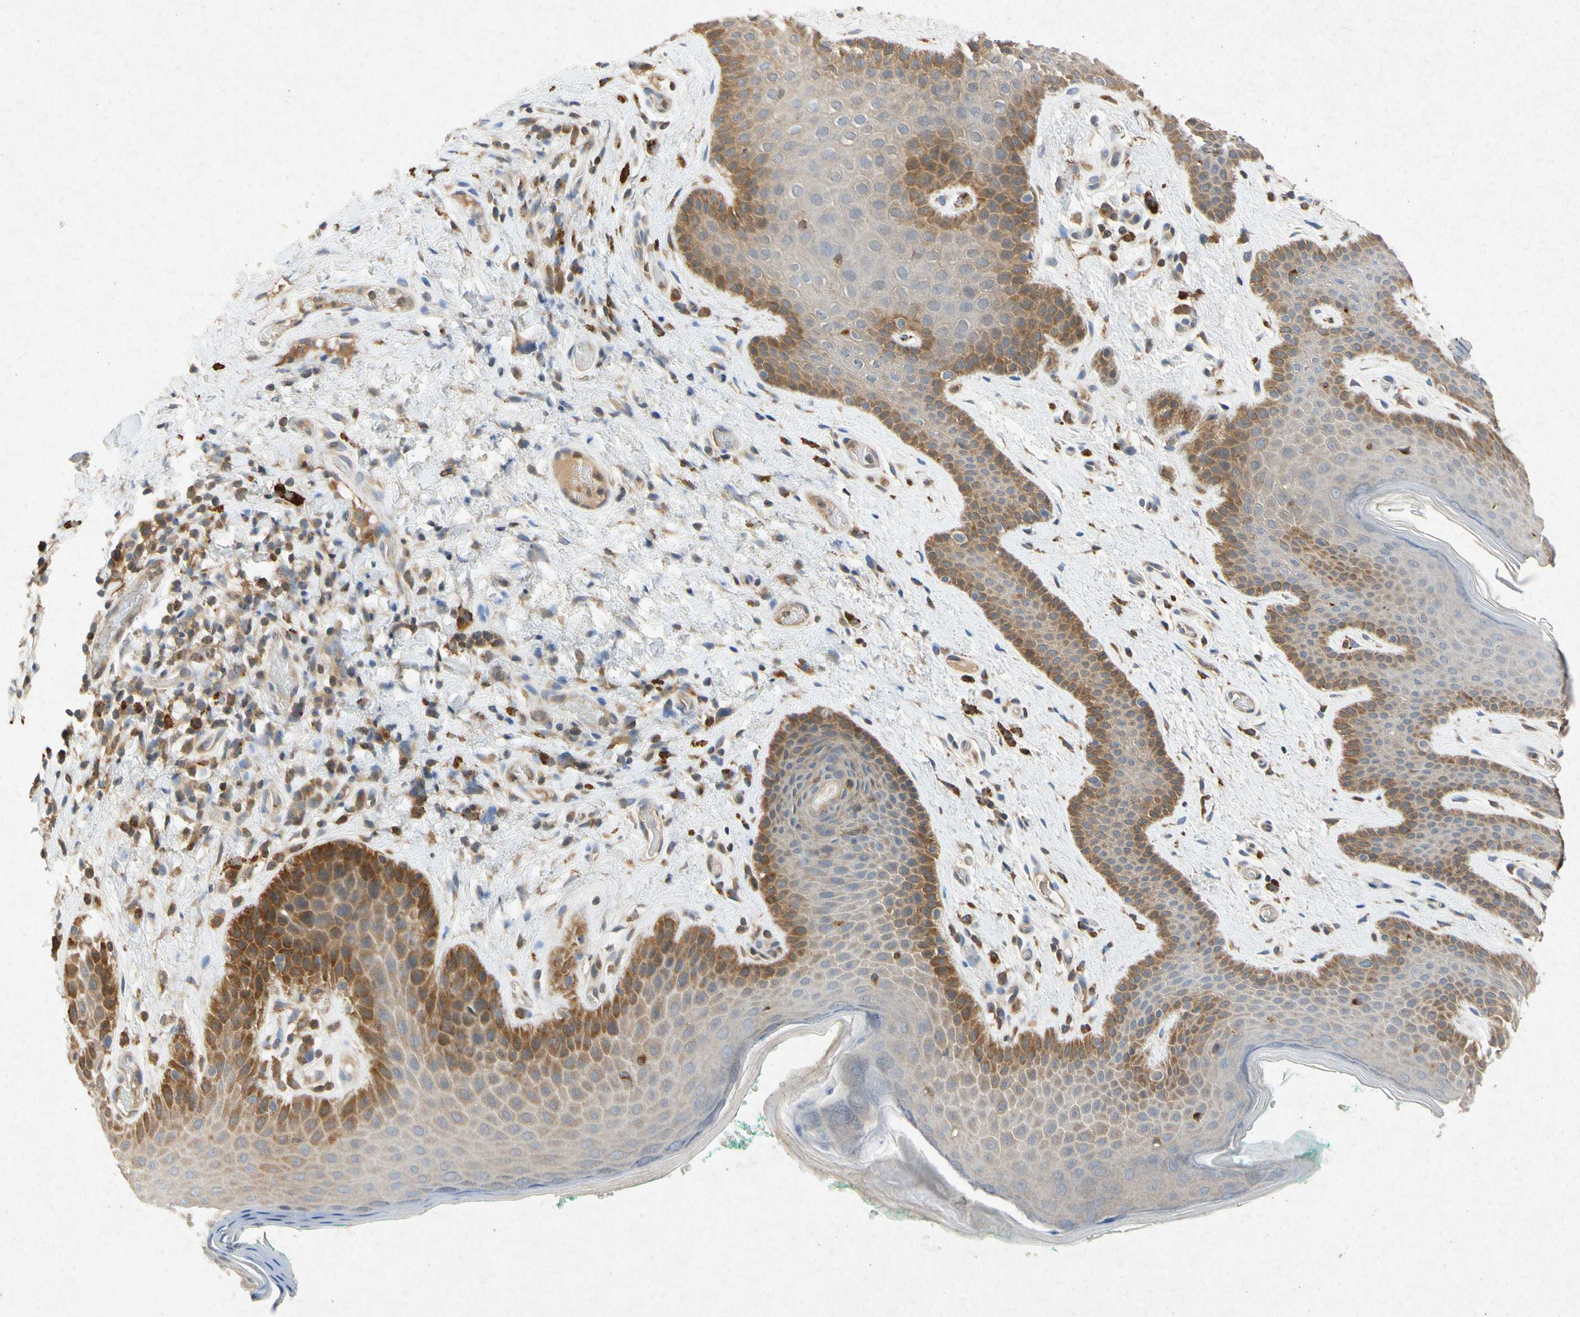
{"staining": {"intensity": "moderate", "quantity": "25%-75%", "location": "cytoplasmic/membranous"}, "tissue": "skin", "cell_type": "Epidermal cells", "image_type": "normal", "snomed": [{"axis": "morphology", "description": "Normal tissue, NOS"}, {"axis": "topography", "description": "Anal"}], "caption": "A medium amount of moderate cytoplasmic/membranous expression is seen in about 25%-75% of epidermal cells in benign skin.", "gene": "RPS6KA1", "patient": {"sex": "male", "age": 74}}